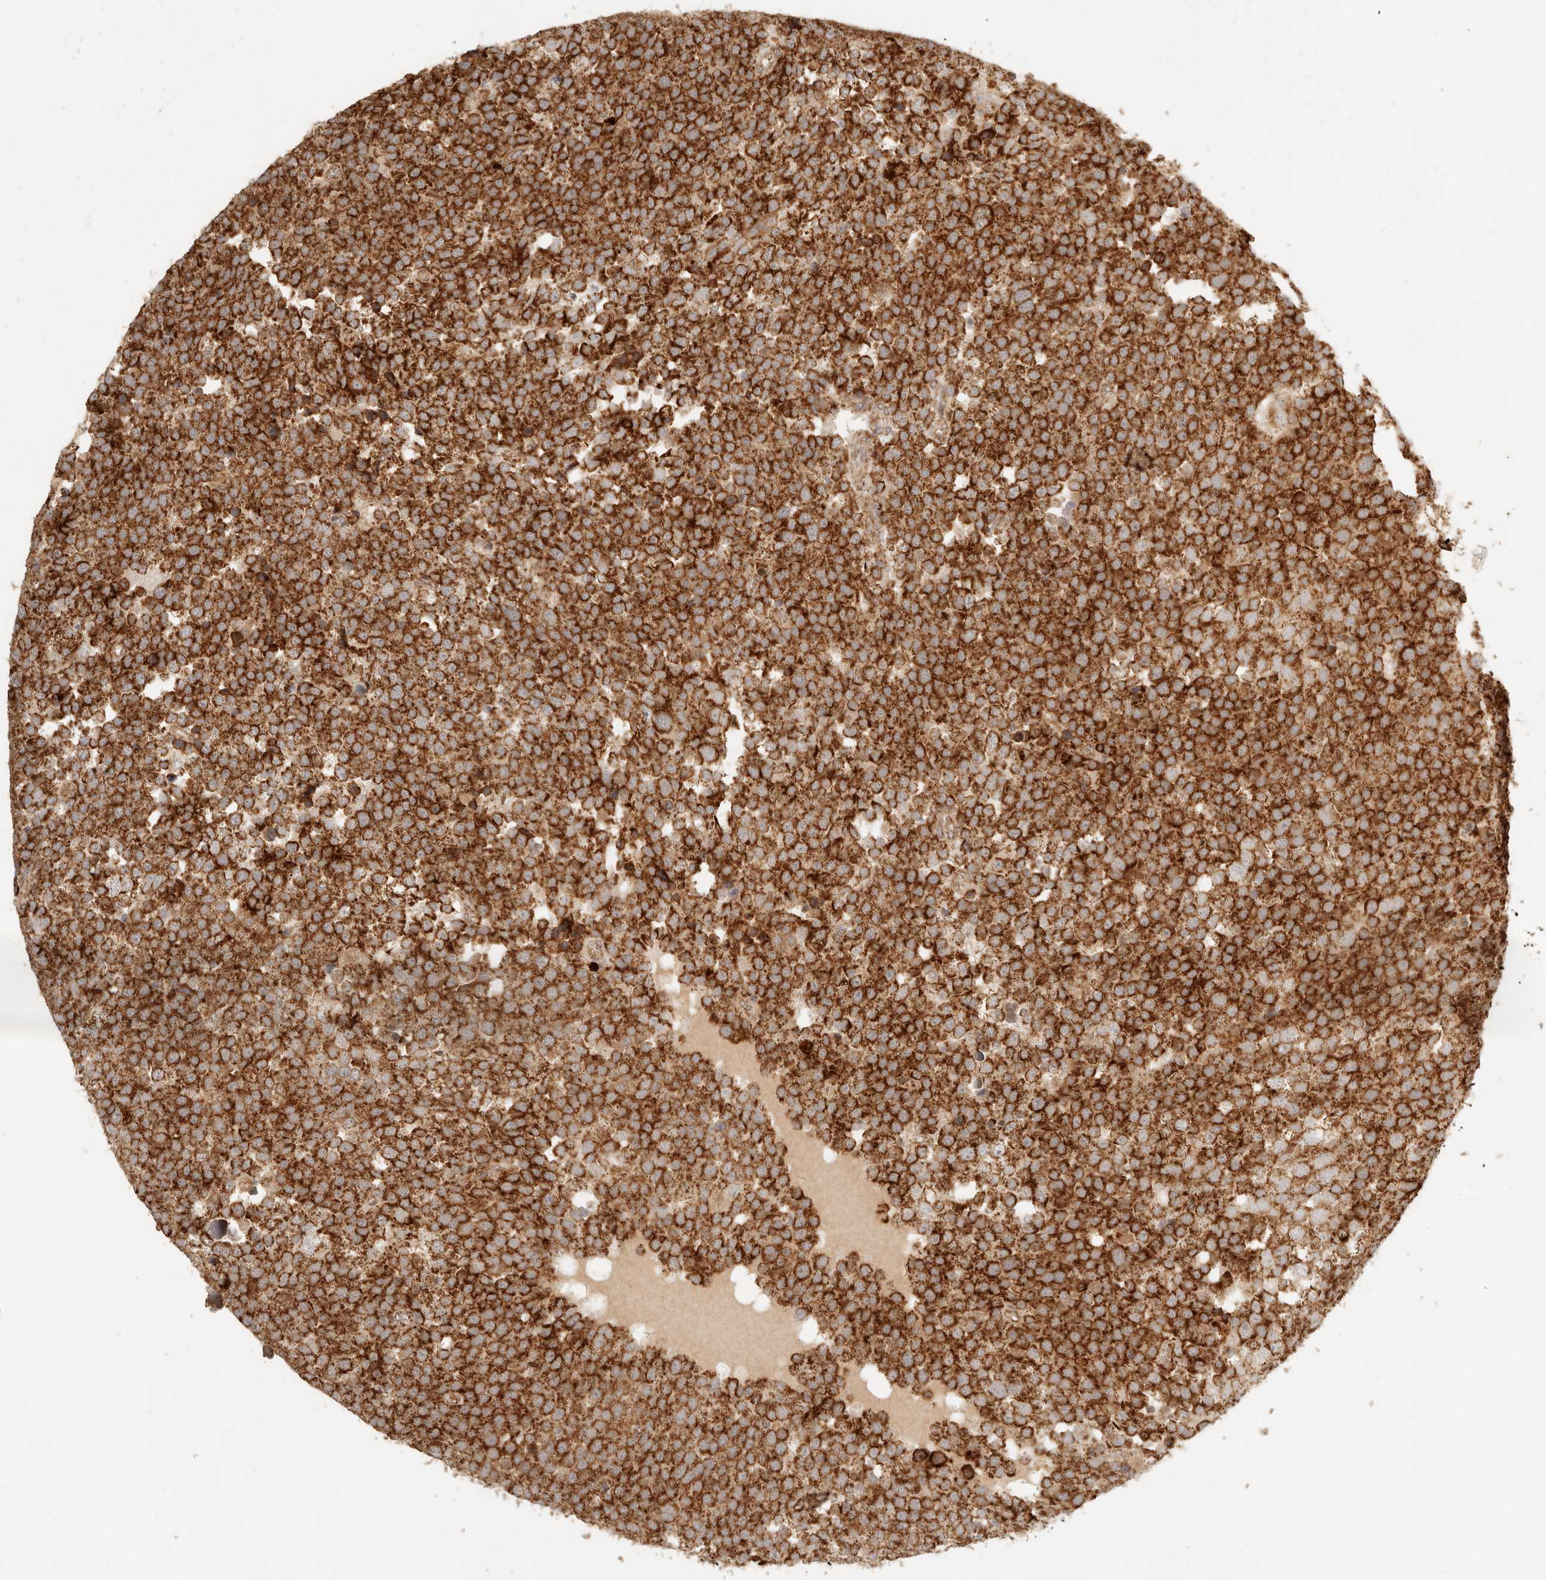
{"staining": {"intensity": "strong", "quantity": ">75%", "location": "cytoplasmic/membranous"}, "tissue": "testis cancer", "cell_type": "Tumor cells", "image_type": "cancer", "snomed": [{"axis": "morphology", "description": "Seminoma, NOS"}, {"axis": "topography", "description": "Testis"}], "caption": "Seminoma (testis) stained for a protein exhibits strong cytoplasmic/membranous positivity in tumor cells.", "gene": "MRPL55", "patient": {"sex": "male", "age": 71}}